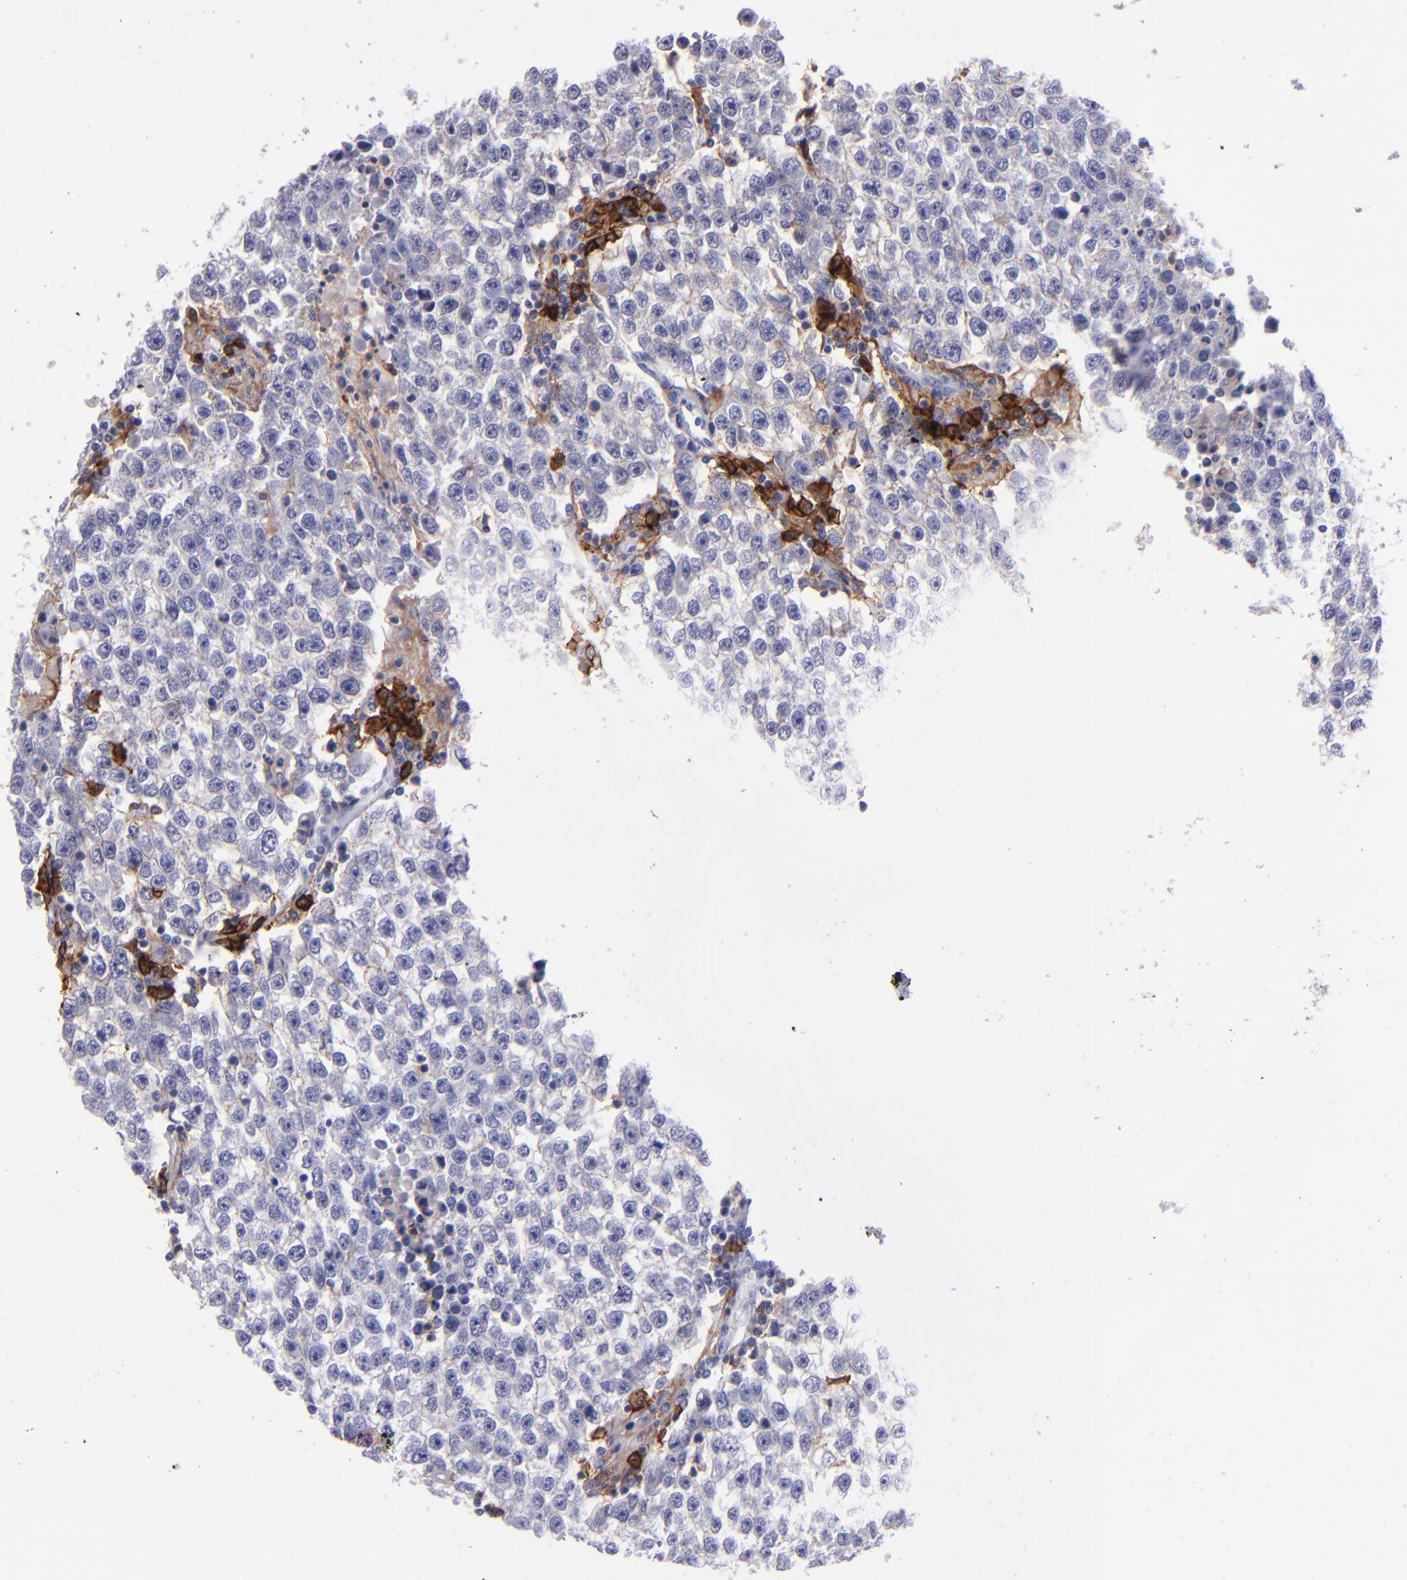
{"staining": {"intensity": "negative", "quantity": "none", "location": "none"}, "tissue": "testis cancer", "cell_type": "Tumor cells", "image_type": "cancer", "snomed": [{"axis": "morphology", "description": "Seminoma, NOS"}, {"axis": "topography", "description": "Testis"}], "caption": "Human testis cancer stained for a protein using immunohistochemistry (IHC) demonstrates no staining in tumor cells.", "gene": "CD38", "patient": {"sex": "male", "age": 36}}